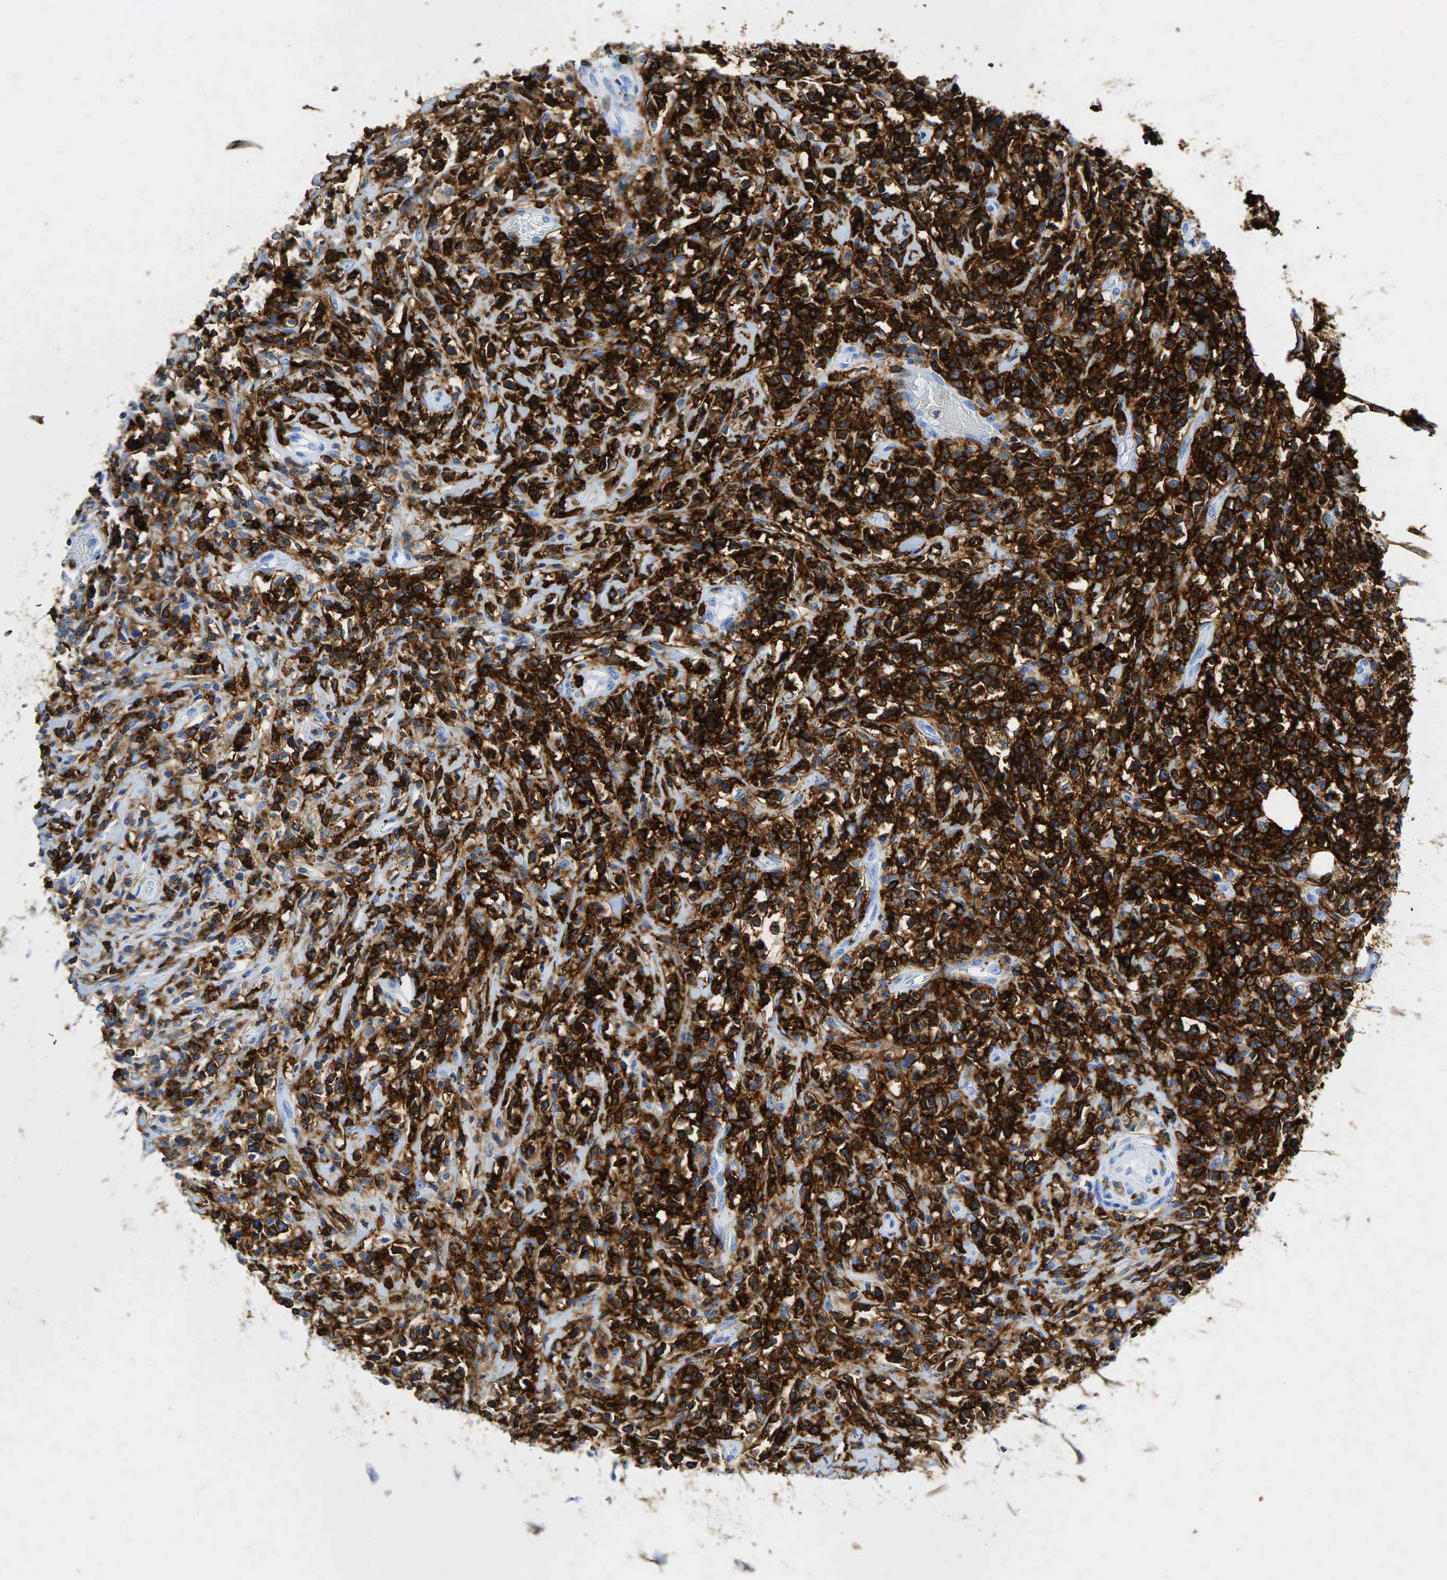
{"staining": {"intensity": "strong", "quantity": ">75%", "location": "cytoplasmic/membranous"}, "tissue": "lymphoma", "cell_type": "Tumor cells", "image_type": "cancer", "snomed": [{"axis": "morphology", "description": "Malignant lymphoma, non-Hodgkin's type, High grade"}, {"axis": "topography", "description": "Colon"}], "caption": "Human malignant lymphoma, non-Hodgkin's type (high-grade) stained with a protein marker exhibits strong staining in tumor cells.", "gene": "PTPRC", "patient": {"sex": "male", "age": 82}}